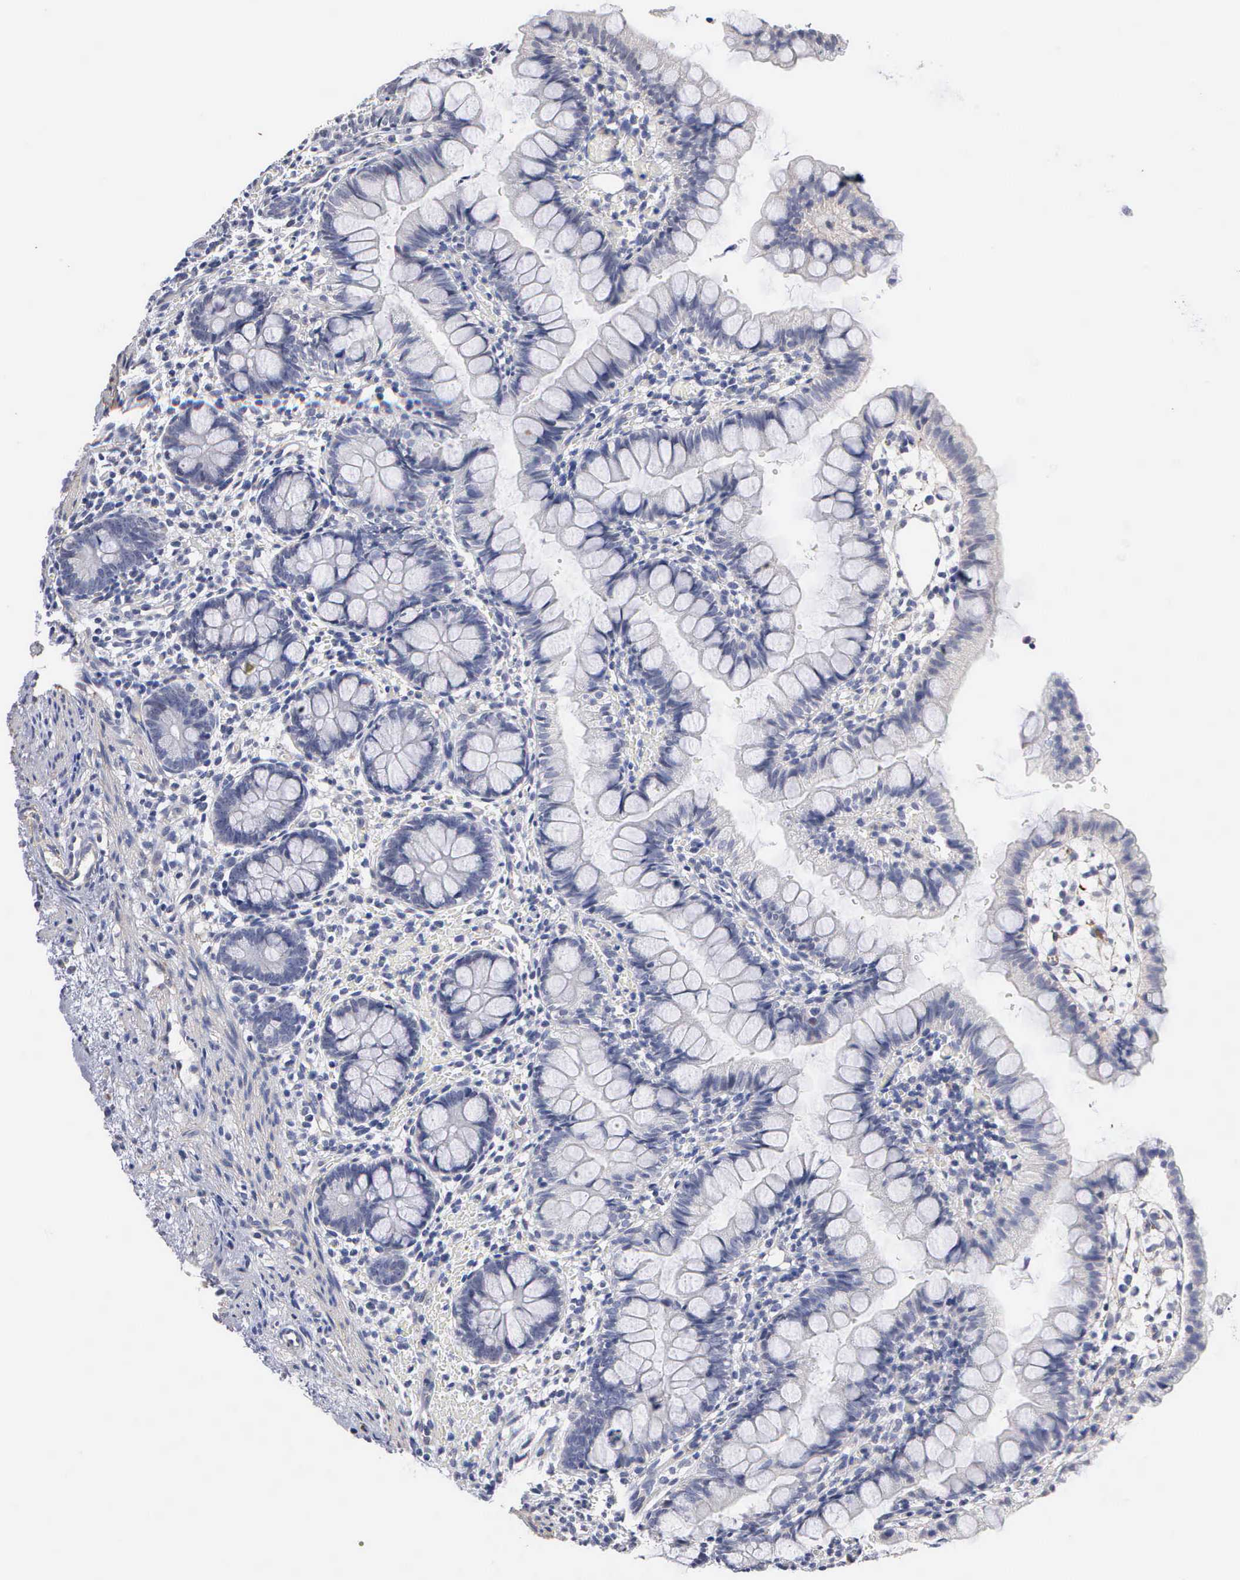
{"staining": {"intensity": "negative", "quantity": "none", "location": "none"}, "tissue": "small intestine", "cell_type": "Glandular cells", "image_type": "normal", "snomed": [{"axis": "morphology", "description": "Normal tissue, NOS"}, {"axis": "topography", "description": "Small intestine"}], "caption": "A high-resolution photomicrograph shows immunohistochemistry staining of unremarkable small intestine, which exhibits no significant expression in glandular cells.", "gene": "ELFN2", "patient": {"sex": "male", "age": 1}}